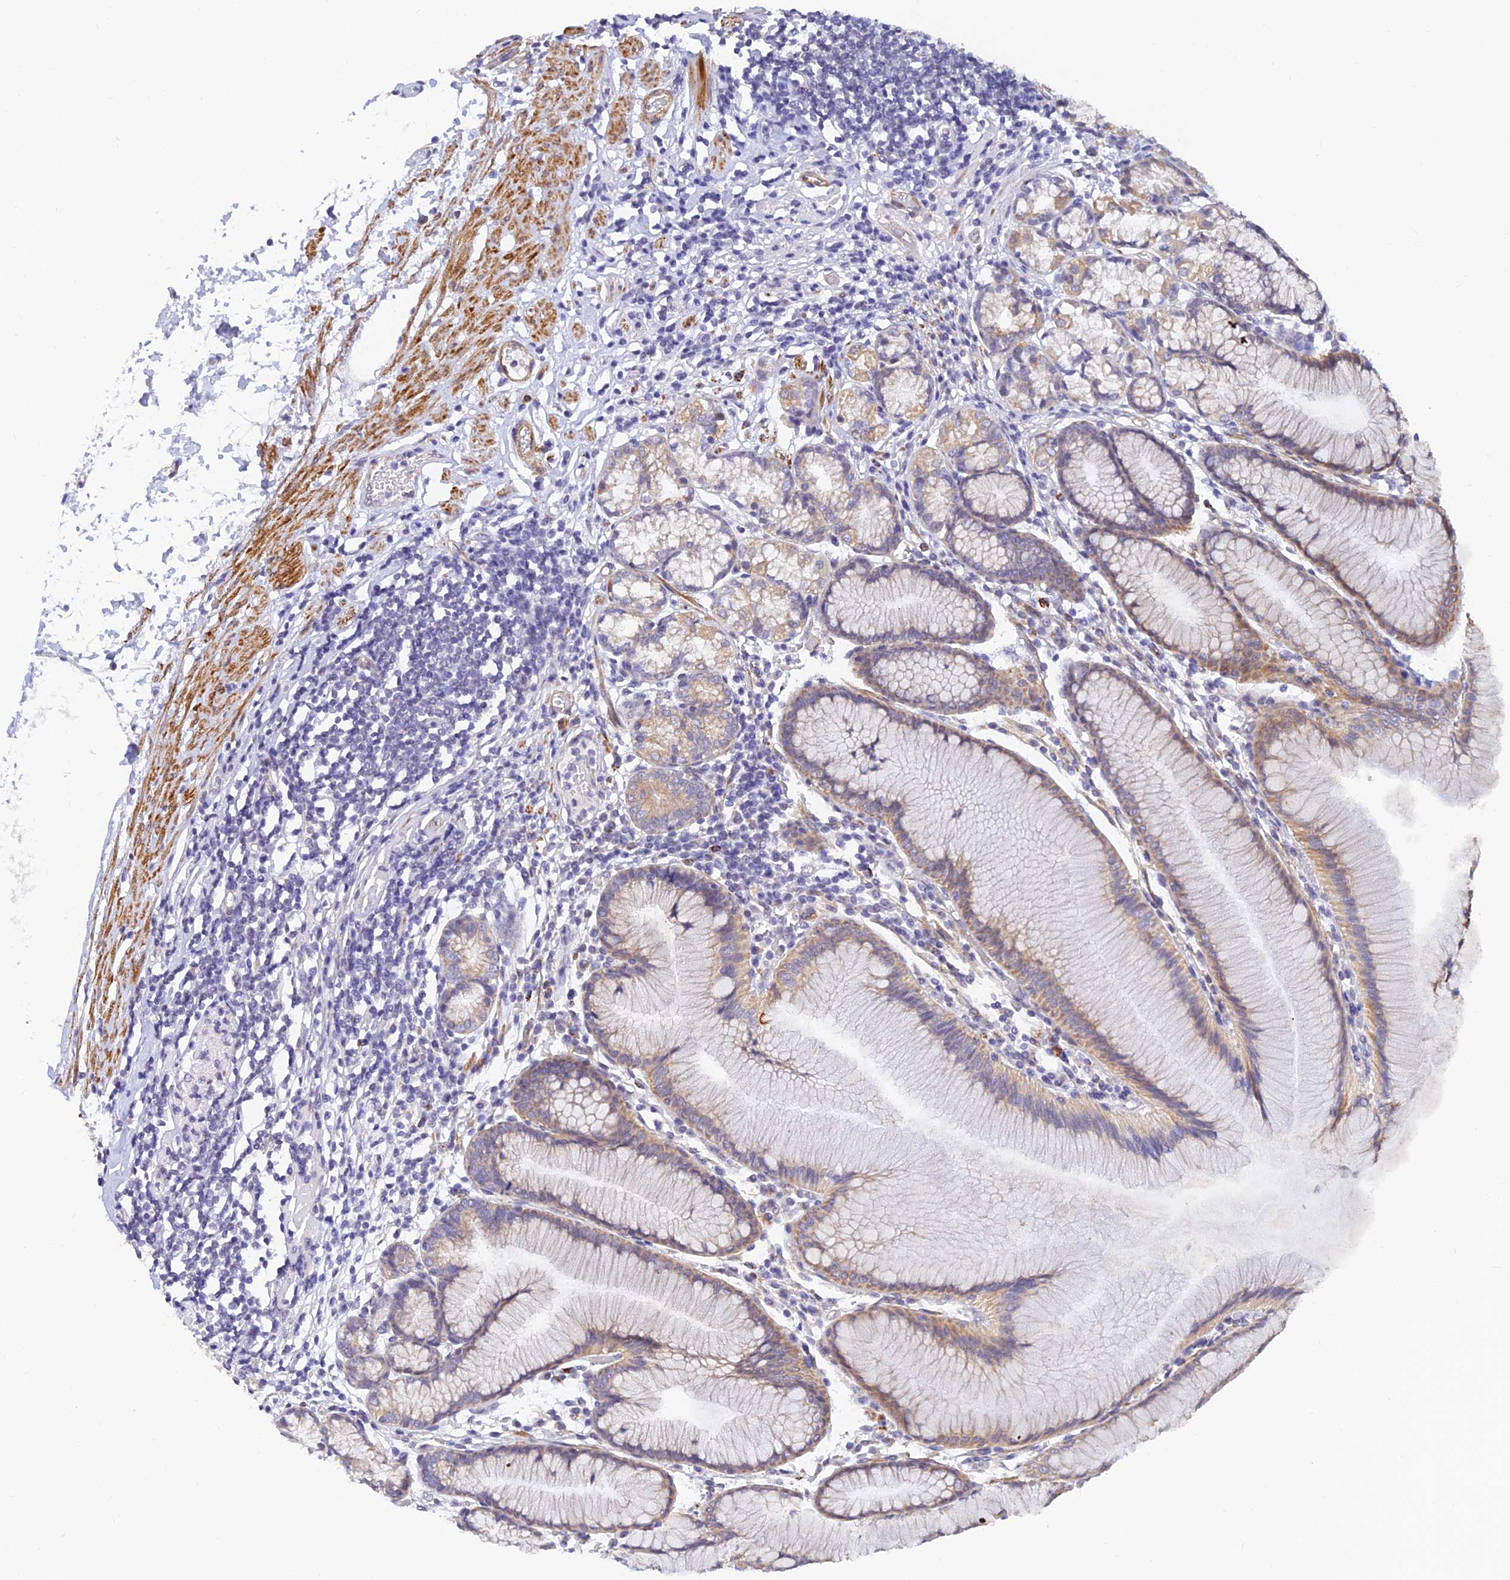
{"staining": {"intensity": "moderate", "quantity": "25%-75%", "location": "cytoplasmic/membranous"}, "tissue": "stomach", "cell_type": "Glandular cells", "image_type": "normal", "snomed": [{"axis": "morphology", "description": "Normal tissue, NOS"}, {"axis": "topography", "description": "Stomach"}], "caption": "Protein expression analysis of normal stomach shows moderate cytoplasmic/membranous expression in approximately 25%-75% of glandular cells.", "gene": "ALDH1L2", "patient": {"sex": "female", "age": 57}}